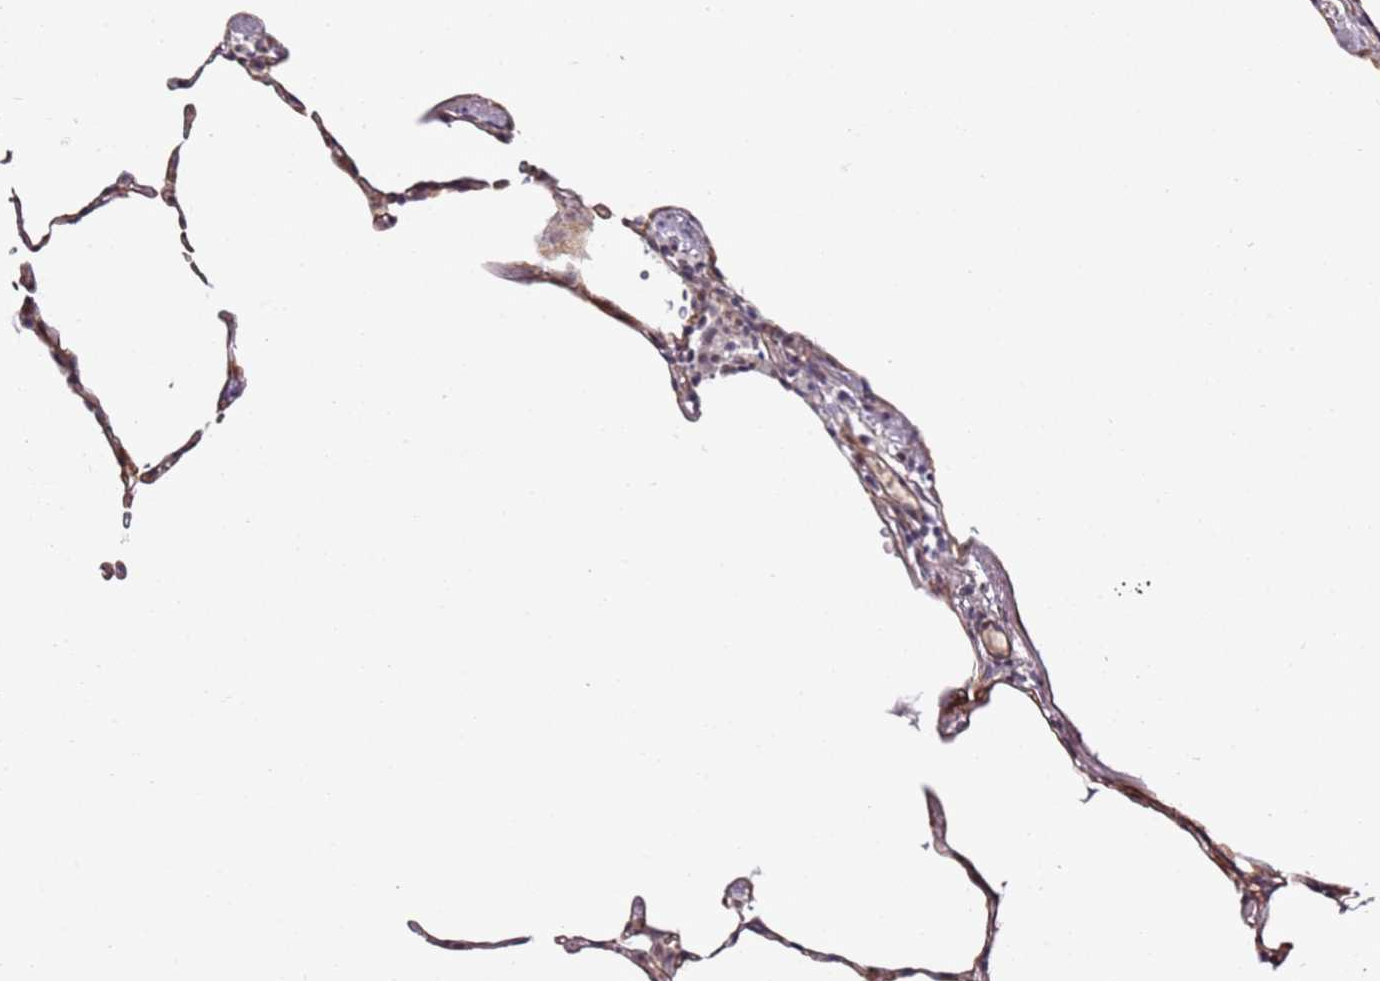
{"staining": {"intensity": "weak", "quantity": "25%-75%", "location": "cytoplasmic/membranous"}, "tissue": "lung", "cell_type": "Alveolar cells", "image_type": "normal", "snomed": [{"axis": "morphology", "description": "Normal tissue, NOS"}, {"axis": "topography", "description": "Lung"}], "caption": "Weak cytoplasmic/membranous positivity for a protein is present in approximately 25%-75% of alveolar cells of unremarkable lung using immunohistochemistry (IHC).", "gene": "DUSP28", "patient": {"sex": "female", "age": 57}}